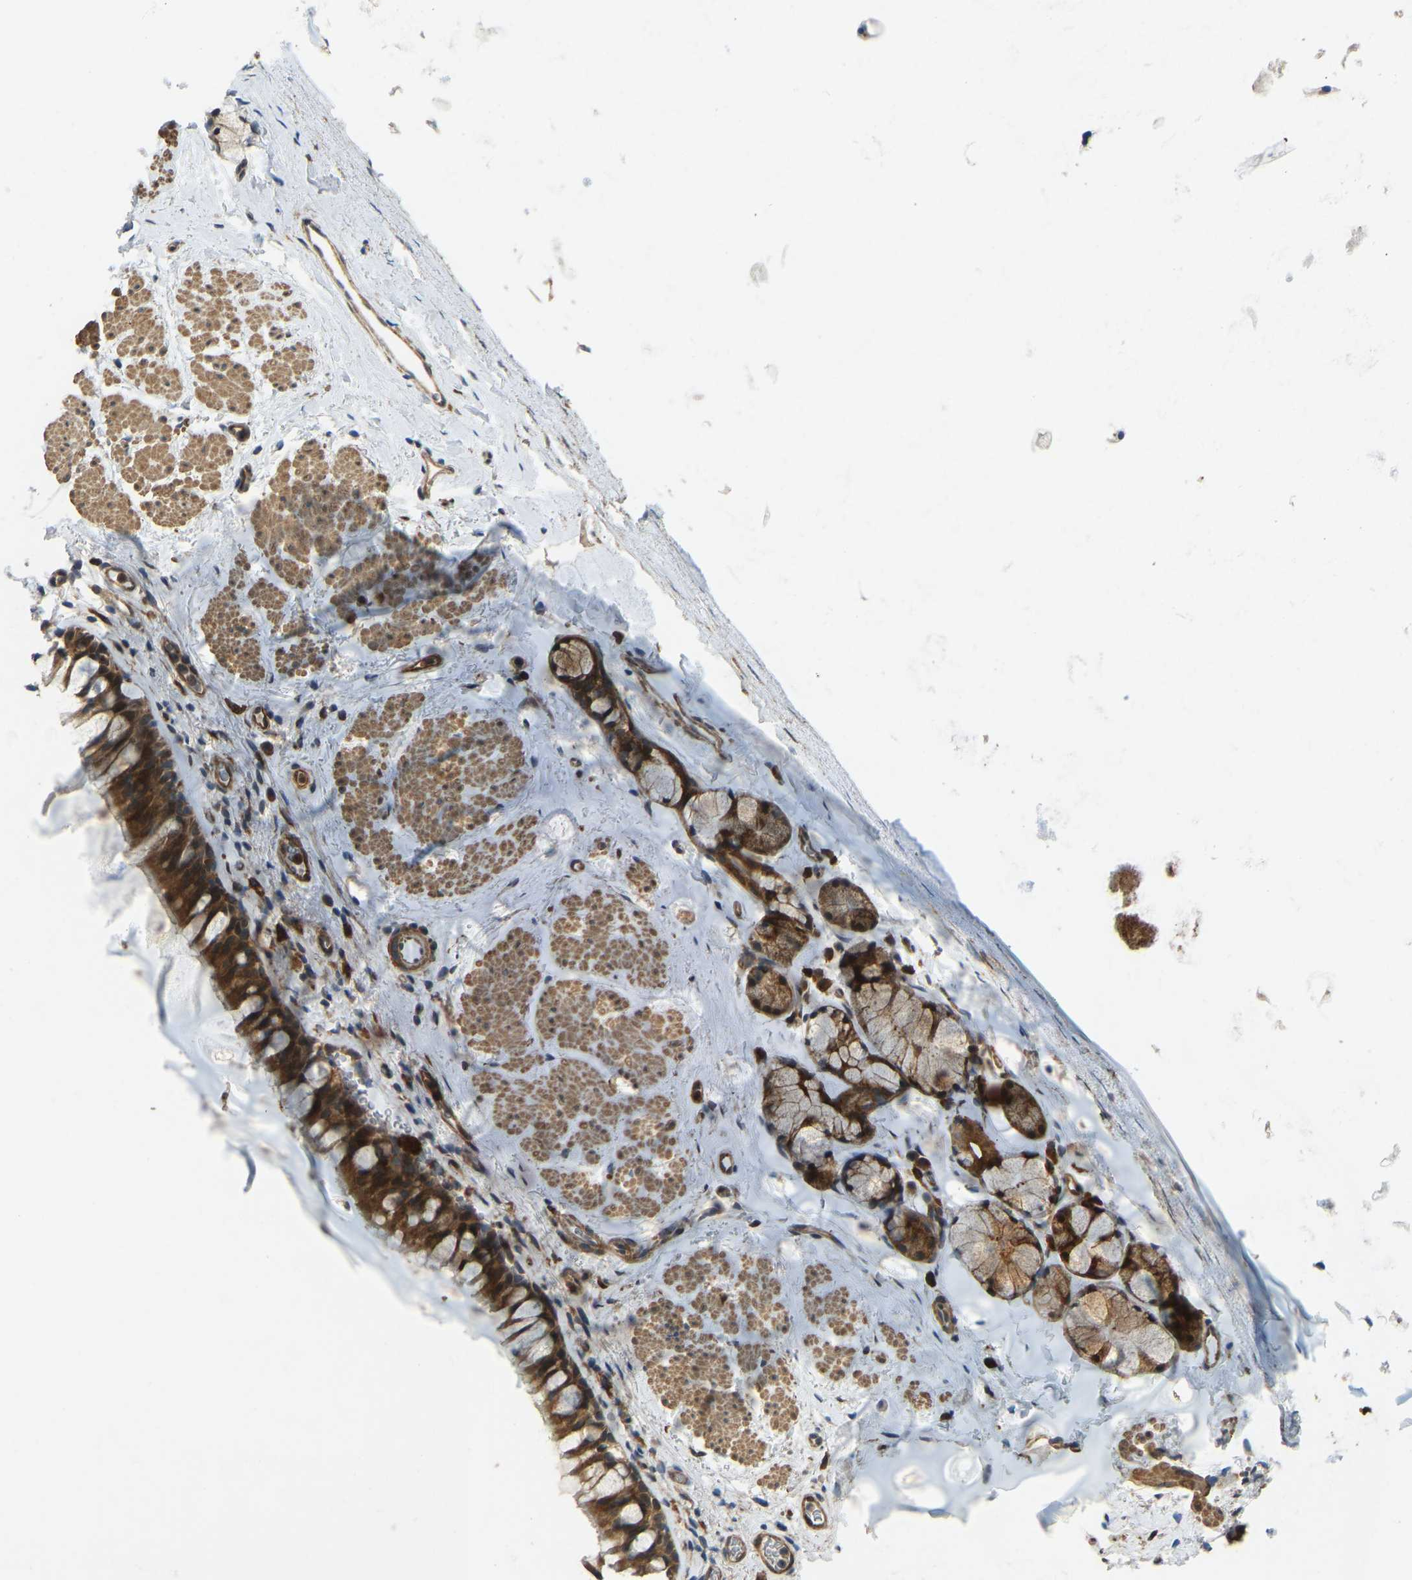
{"staining": {"intensity": "strong", "quantity": ">75%", "location": "cytoplasmic/membranous"}, "tissue": "bronchus", "cell_type": "Respiratory epithelial cells", "image_type": "normal", "snomed": [{"axis": "morphology", "description": "Normal tissue, NOS"}, {"axis": "topography", "description": "Cartilage tissue"}, {"axis": "topography", "description": "Bronchus"}], "caption": "This histopathology image shows normal bronchus stained with immunohistochemistry to label a protein in brown. The cytoplasmic/membranous of respiratory epithelial cells show strong positivity for the protein. Nuclei are counter-stained blue.", "gene": "OS9", "patient": {"sex": "female", "age": 53}}